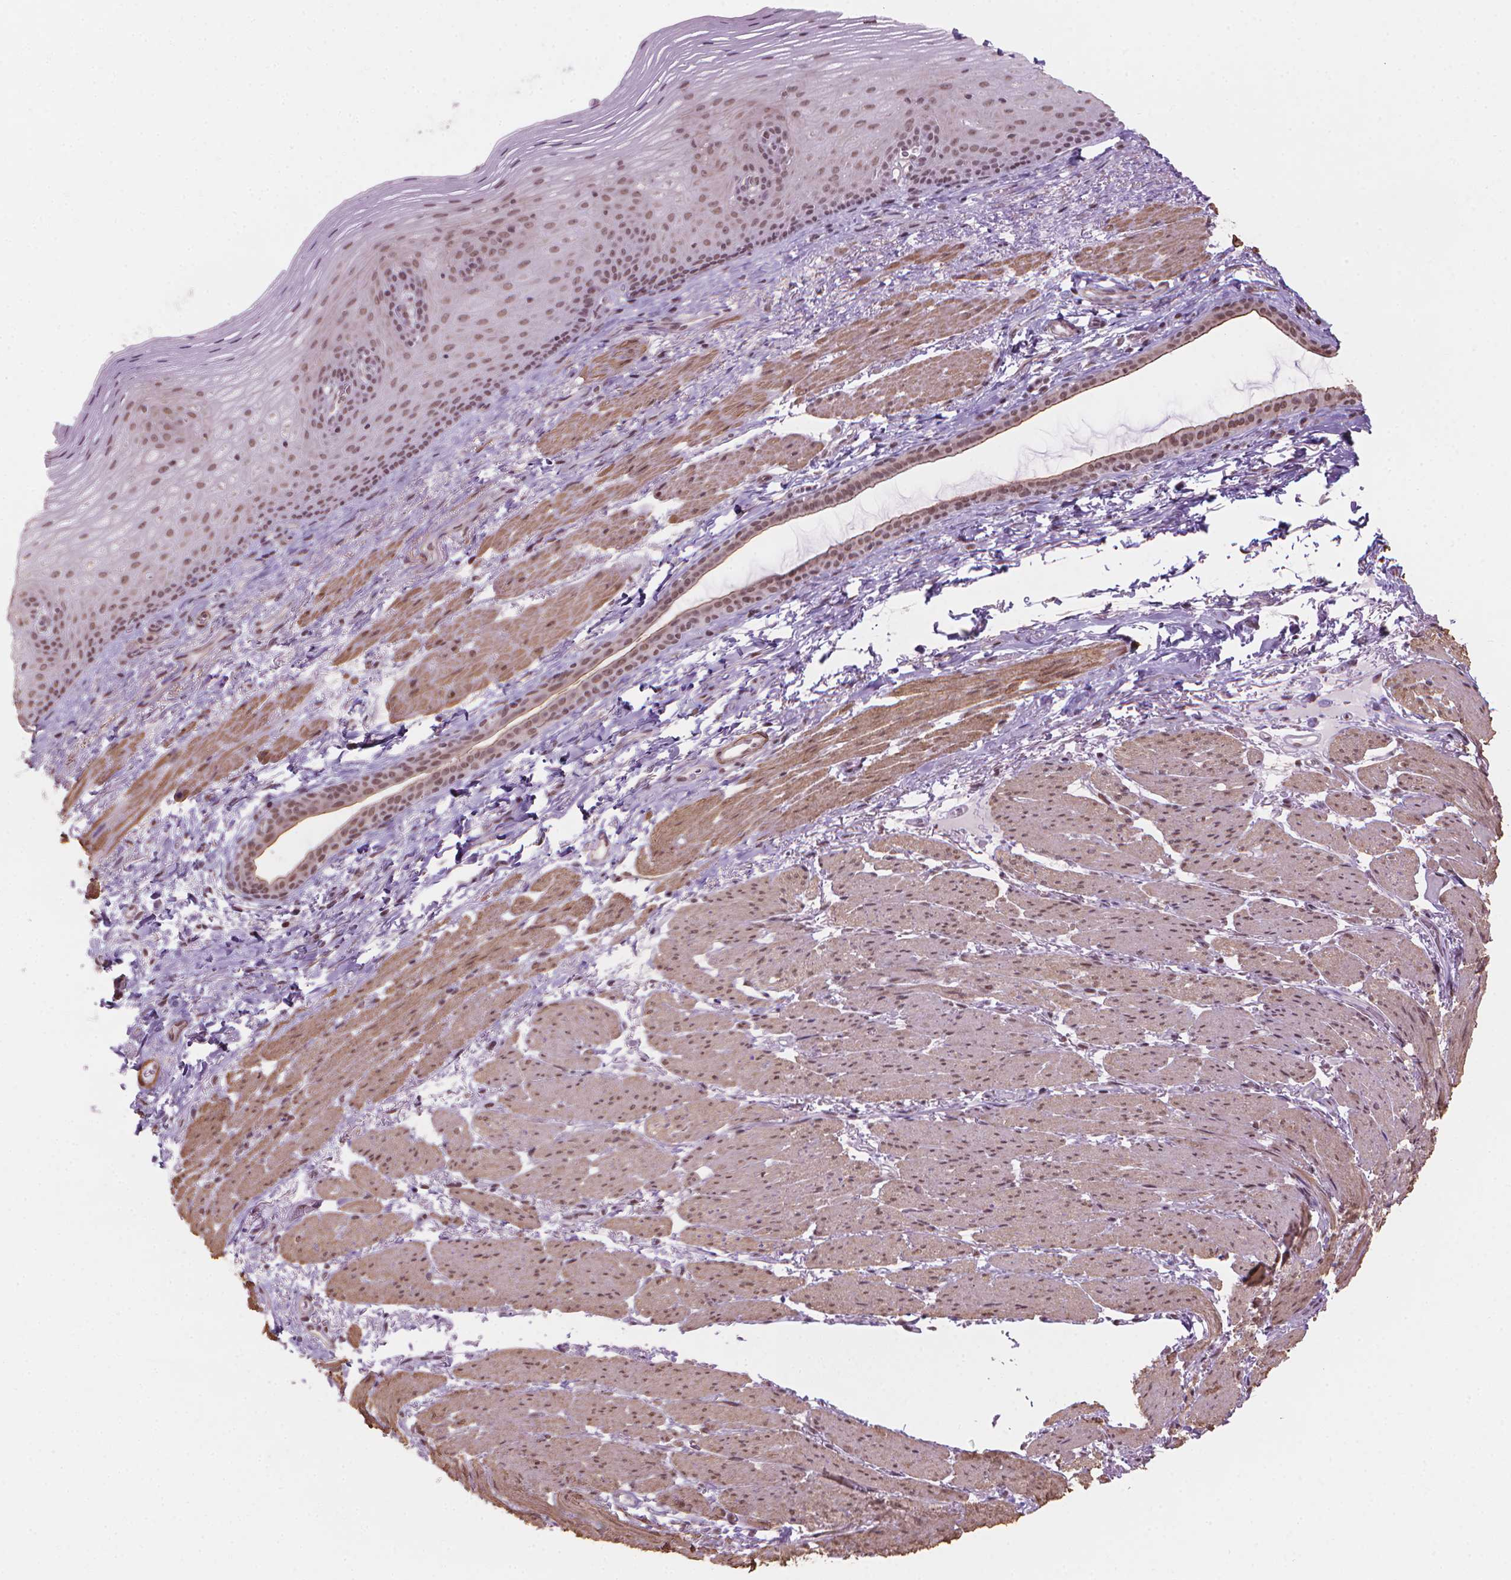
{"staining": {"intensity": "moderate", "quantity": ">75%", "location": "nuclear"}, "tissue": "esophagus", "cell_type": "Squamous epithelial cells", "image_type": "normal", "snomed": [{"axis": "morphology", "description": "Normal tissue, NOS"}, {"axis": "topography", "description": "Esophagus"}], "caption": "Moderate nuclear staining is identified in approximately >75% of squamous epithelial cells in benign esophagus.", "gene": "HOXD4", "patient": {"sex": "male", "age": 76}}